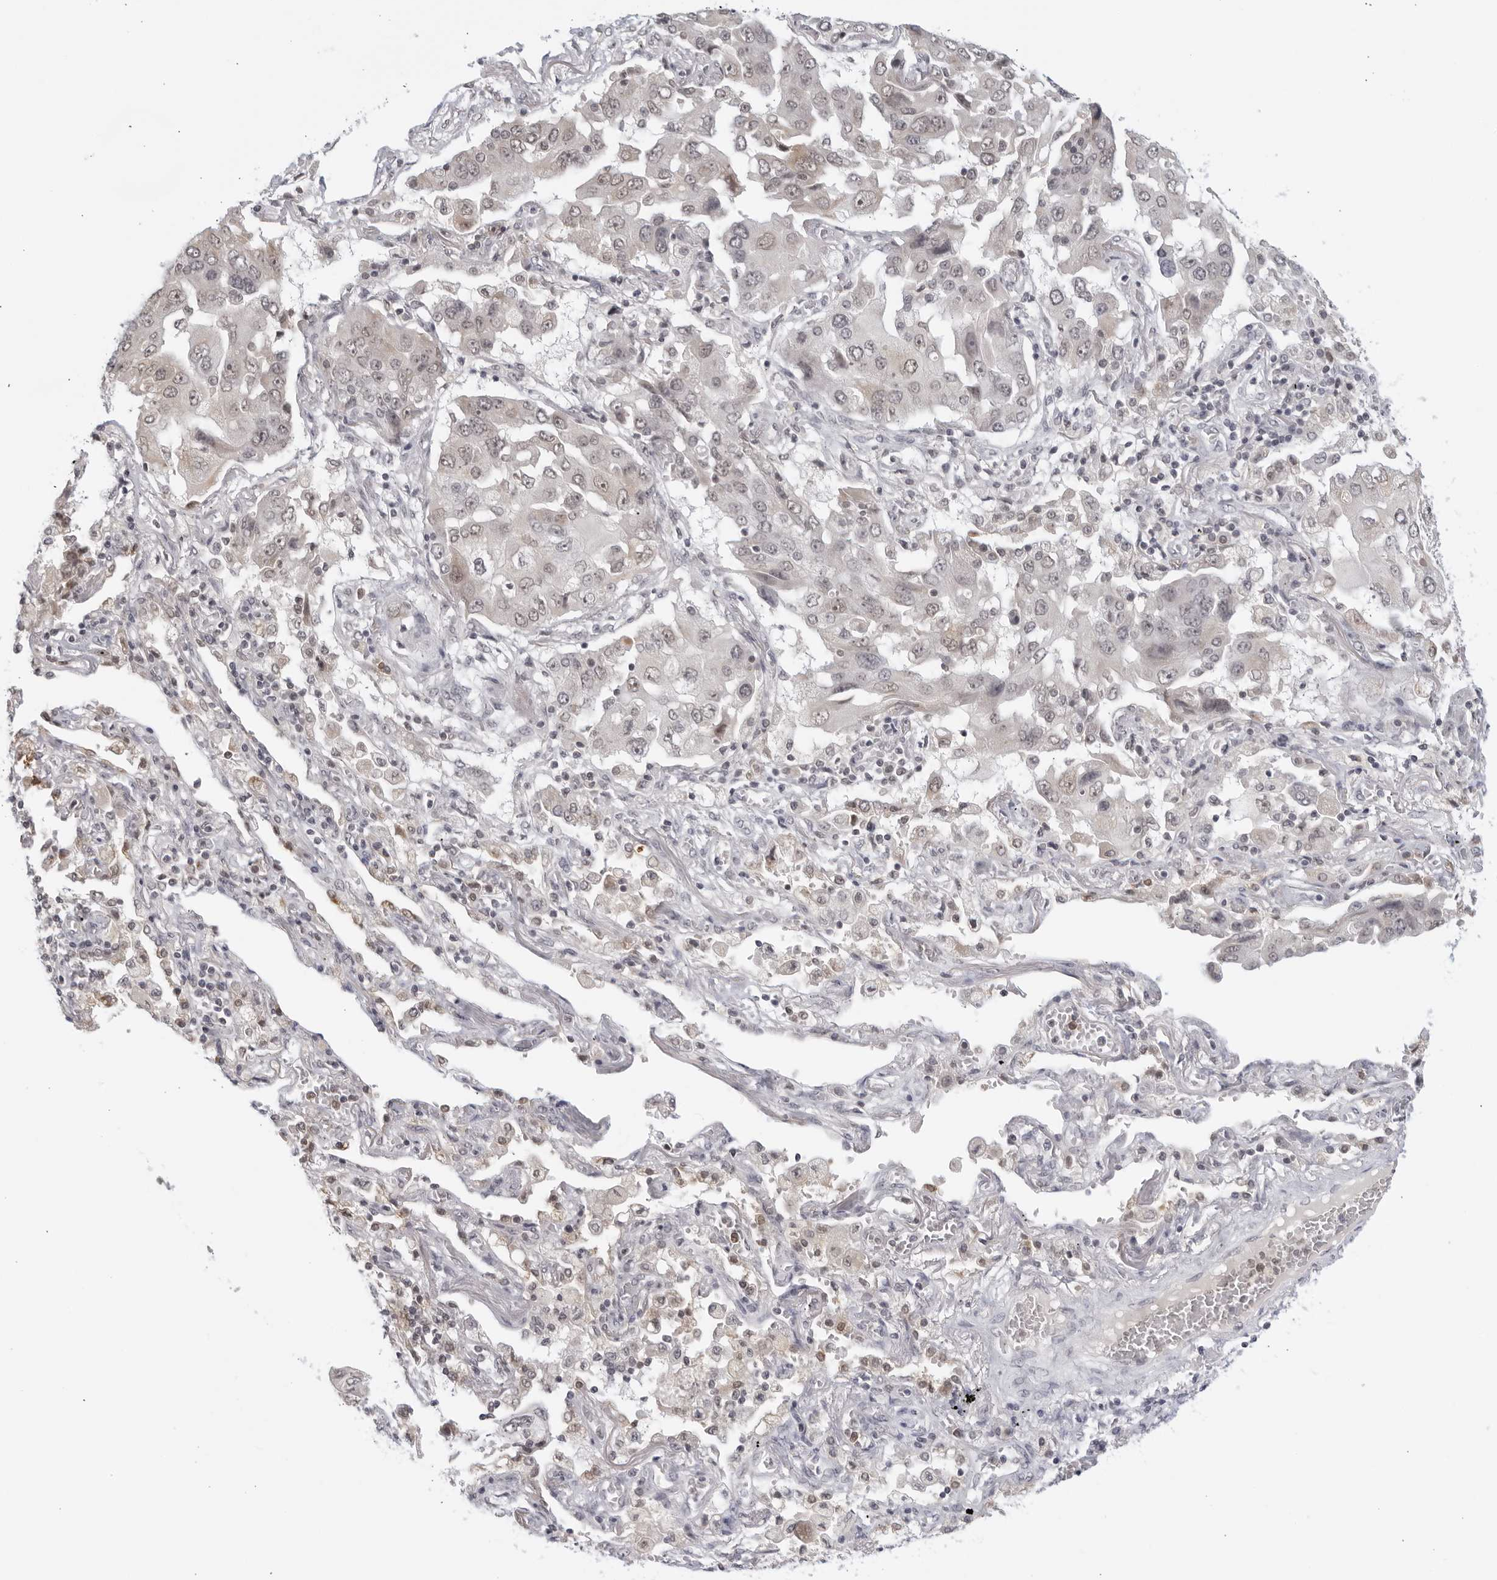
{"staining": {"intensity": "weak", "quantity": "<25%", "location": "nuclear"}, "tissue": "lung cancer", "cell_type": "Tumor cells", "image_type": "cancer", "snomed": [{"axis": "morphology", "description": "Adenocarcinoma, NOS"}, {"axis": "topography", "description": "Lung"}], "caption": "Tumor cells show no significant expression in adenocarcinoma (lung).", "gene": "RAB11FIP3", "patient": {"sex": "female", "age": 65}}